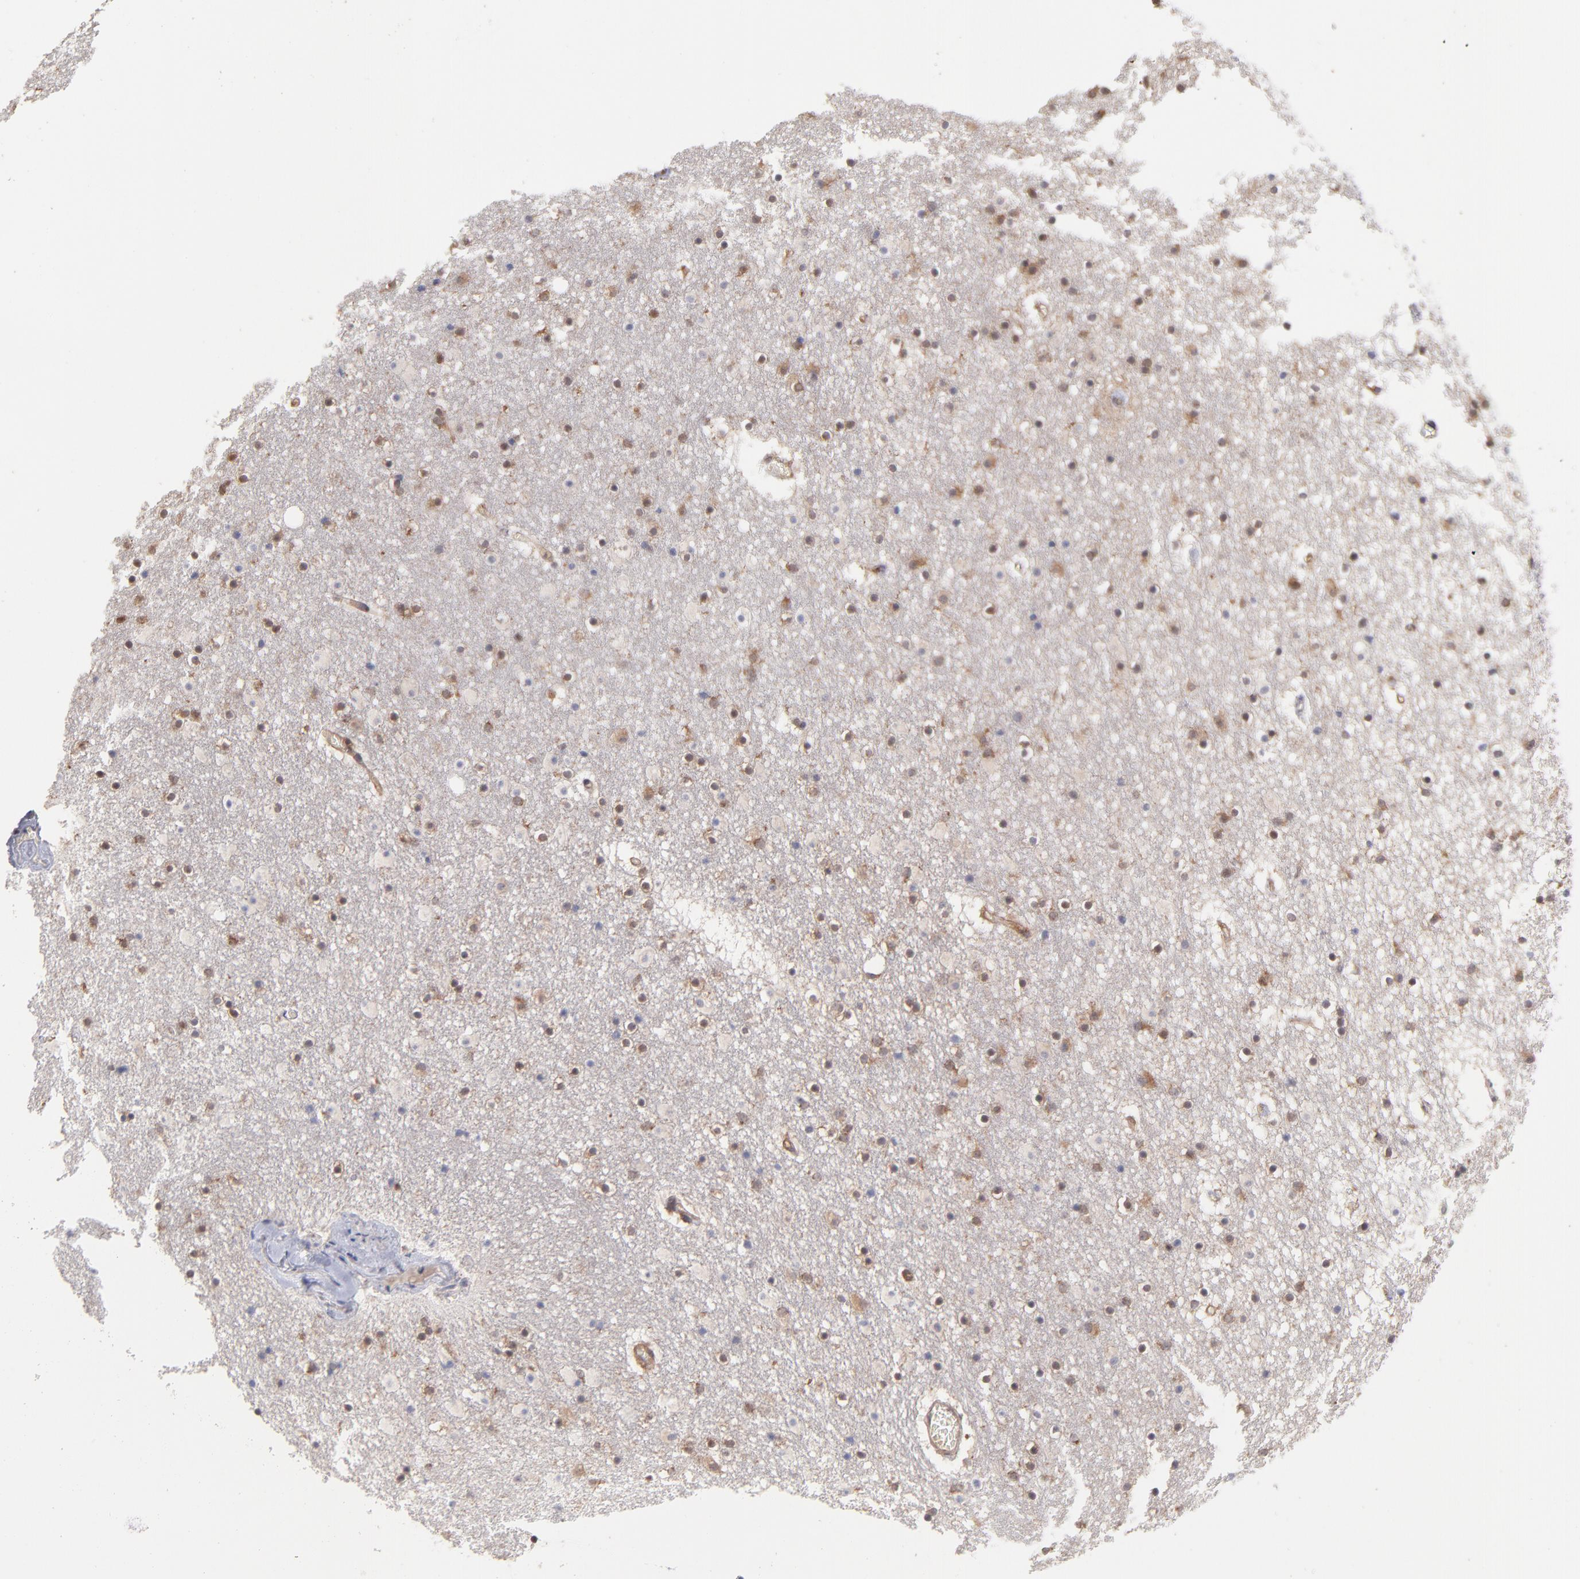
{"staining": {"intensity": "moderate", "quantity": "<25%", "location": "cytoplasmic/membranous"}, "tissue": "caudate", "cell_type": "Glial cells", "image_type": "normal", "snomed": [{"axis": "morphology", "description": "Normal tissue, NOS"}, {"axis": "topography", "description": "Lateral ventricle wall"}], "caption": "Protein expression analysis of normal caudate reveals moderate cytoplasmic/membranous expression in about <25% of glial cells. The staining was performed using DAB, with brown indicating positive protein expression. Nuclei are stained blue with hematoxylin.", "gene": "MAPRE1", "patient": {"sex": "male", "age": 45}}